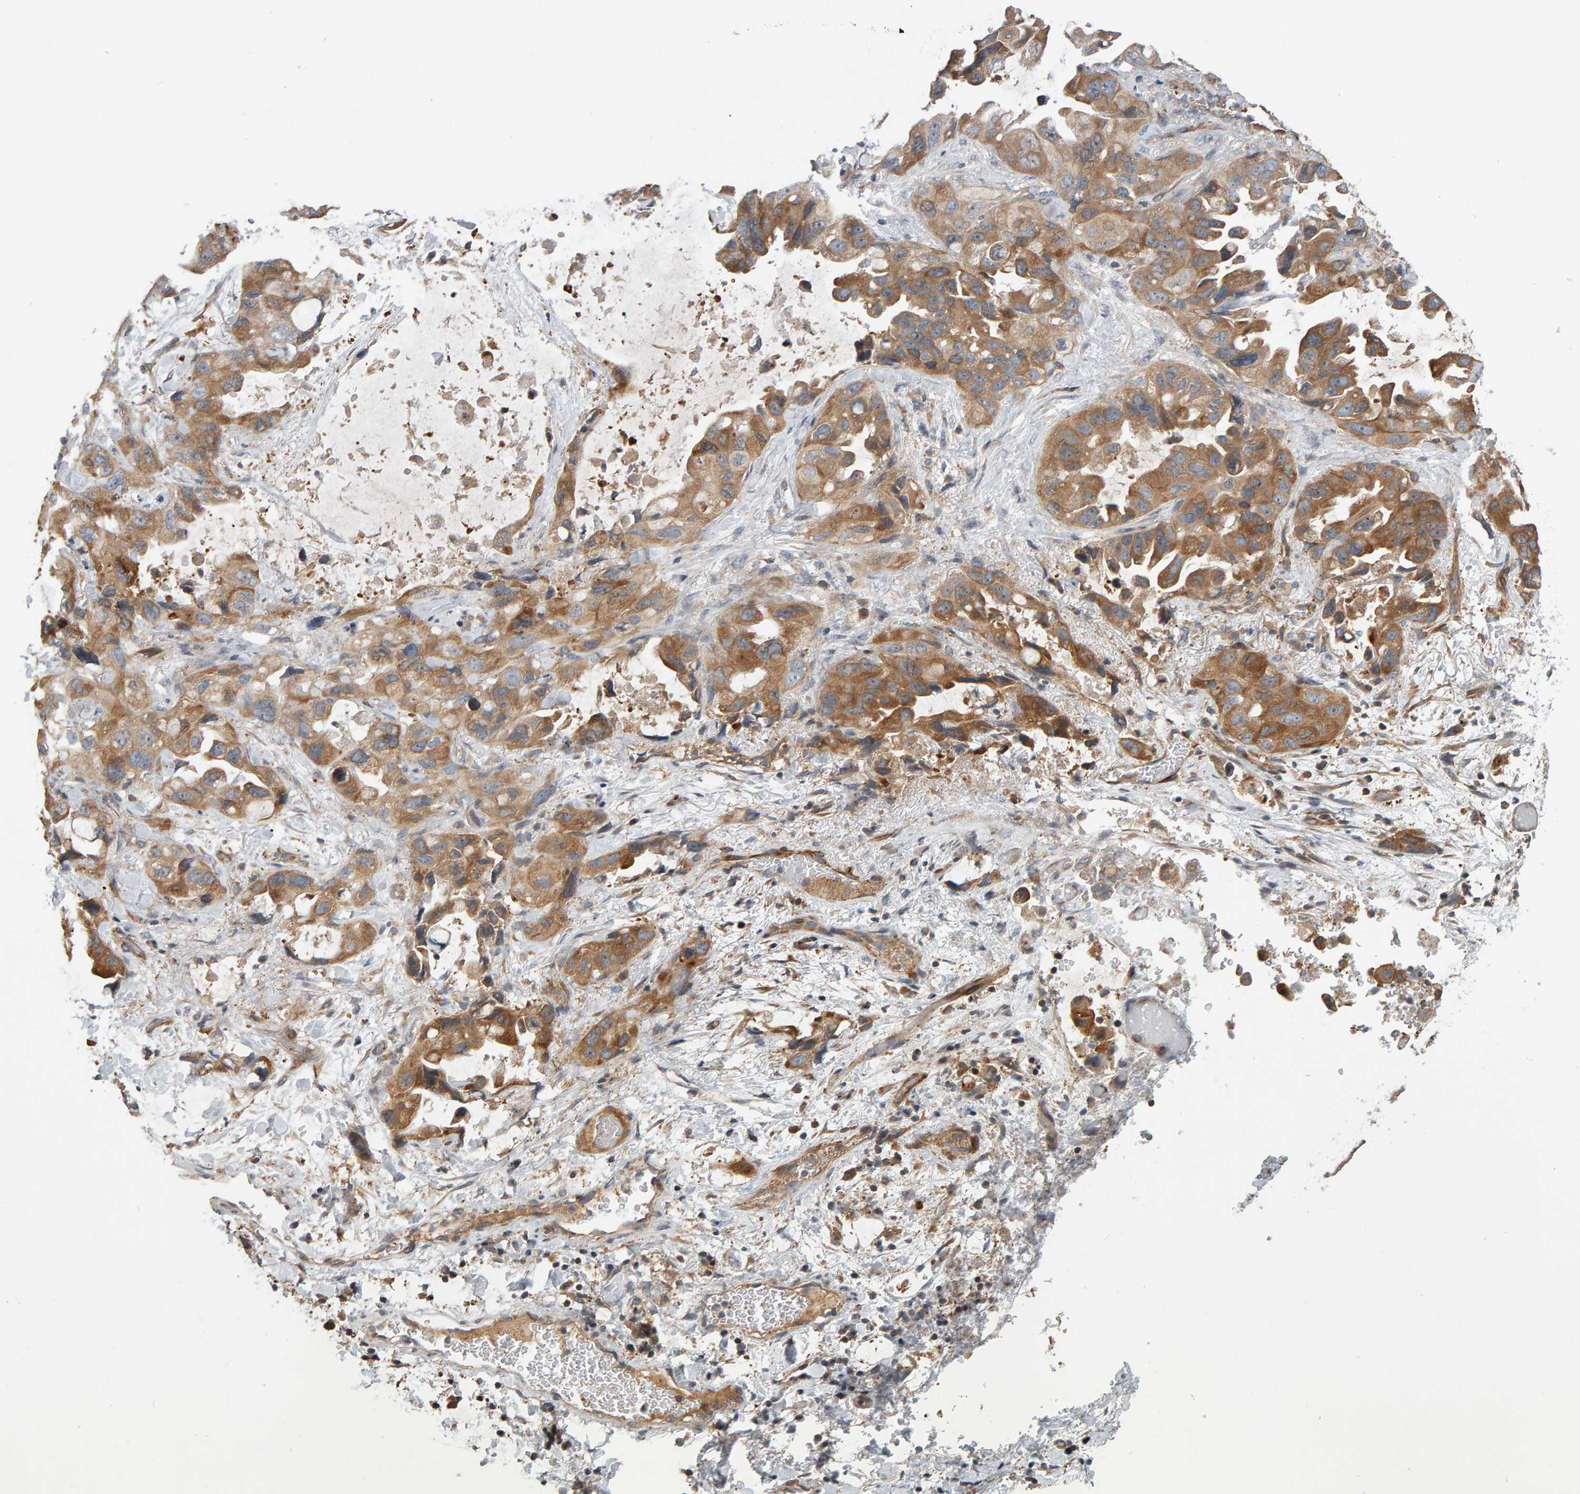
{"staining": {"intensity": "moderate", "quantity": ">75%", "location": "cytoplasmic/membranous"}, "tissue": "lung cancer", "cell_type": "Tumor cells", "image_type": "cancer", "snomed": [{"axis": "morphology", "description": "Squamous cell carcinoma, NOS"}, {"axis": "topography", "description": "Lung"}], "caption": "Immunohistochemical staining of human lung cancer demonstrates medium levels of moderate cytoplasmic/membranous positivity in approximately >75% of tumor cells.", "gene": "C9orf72", "patient": {"sex": "female", "age": 73}}